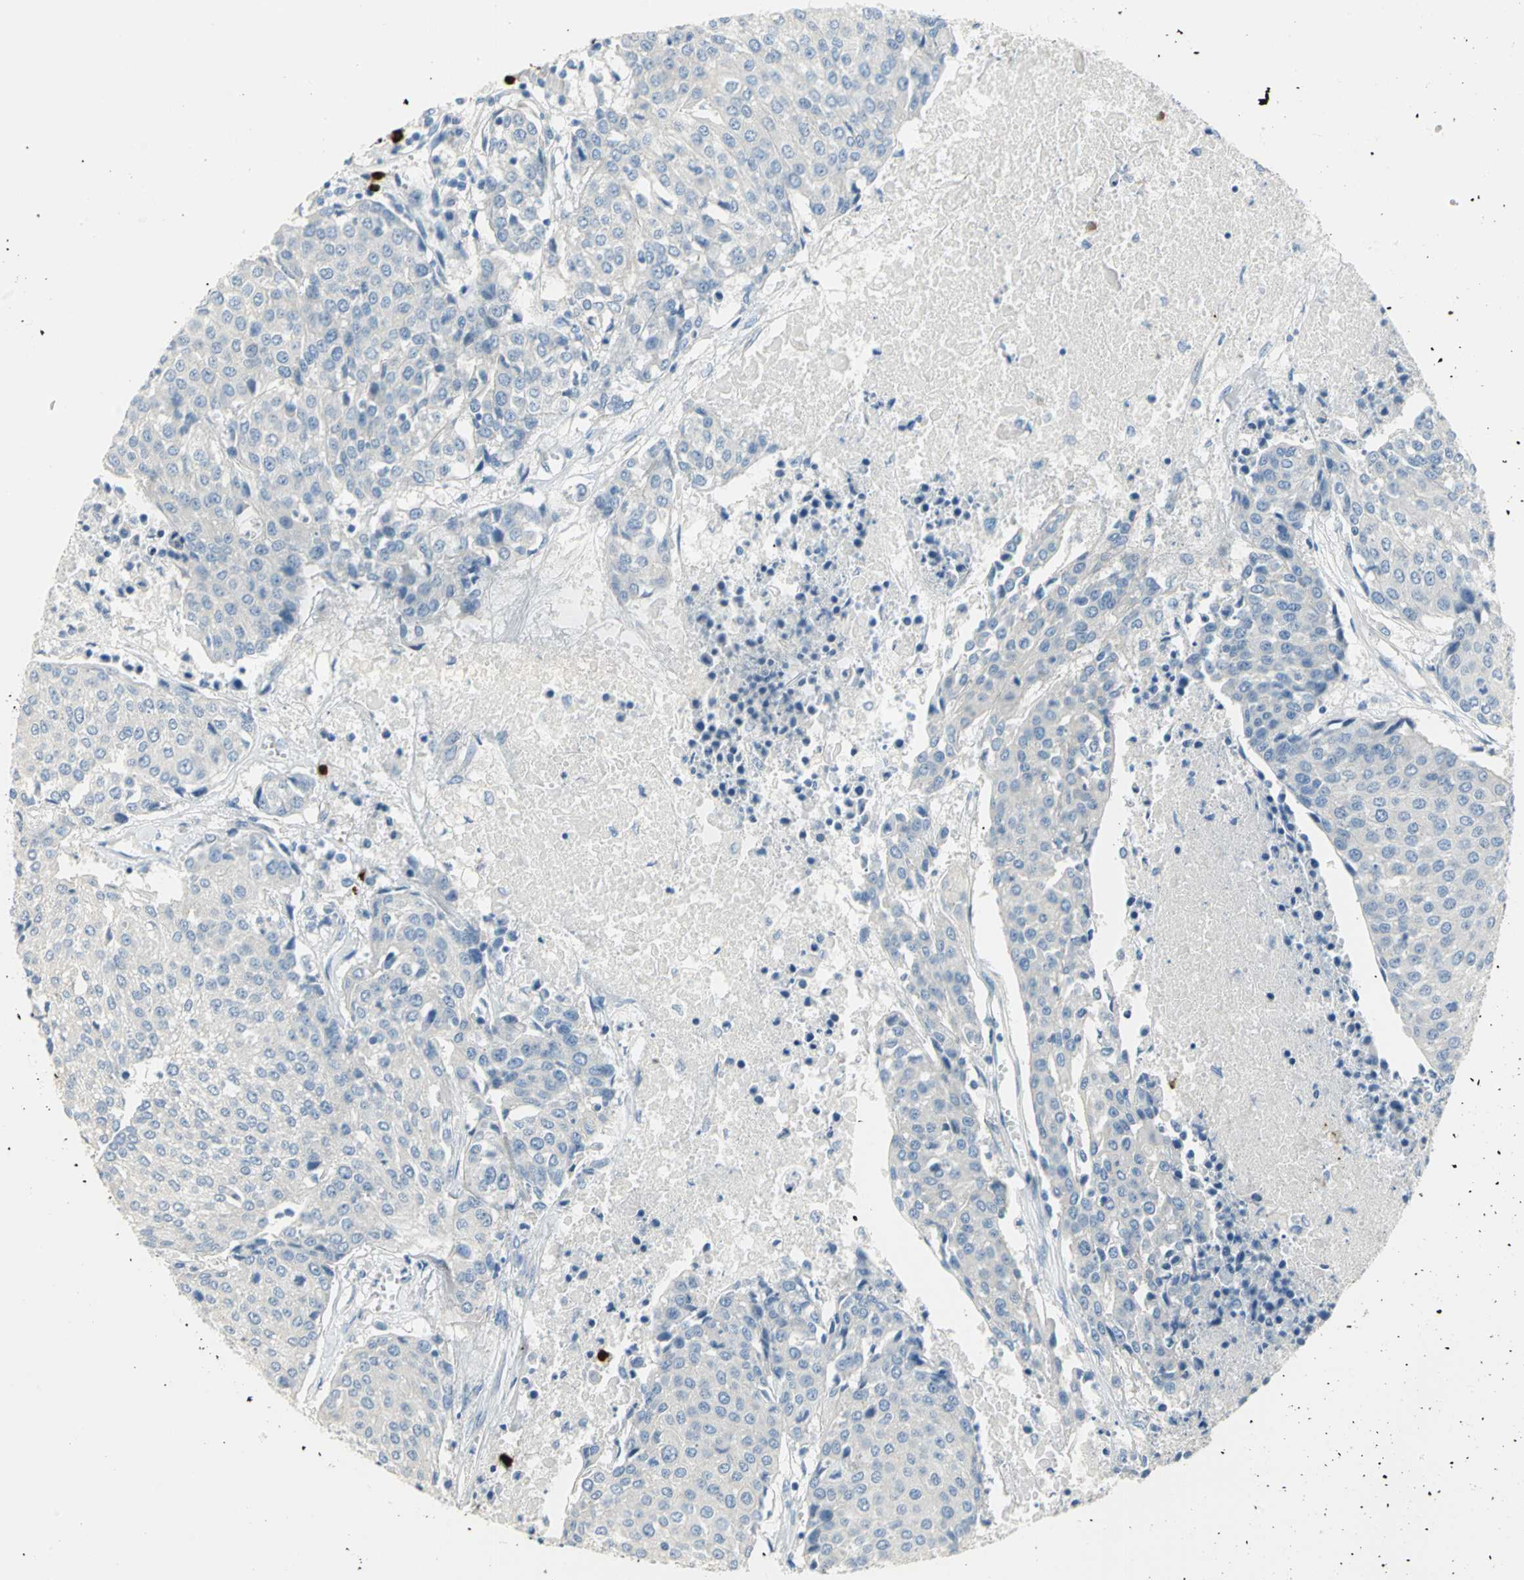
{"staining": {"intensity": "negative", "quantity": "none", "location": "none"}, "tissue": "urothelial cancer", "cell_type": "Tumor cells", "image_type": "cancer", "snomed": [{"axis": "morphology", "description": "Urothelial carcinoma, High grade"}, {"axis": "topography", "description": "Urinary bladder"}], "caption": "A high-resolution micrograph shows immunohistochemistry (IHC) staining of urothelial carcinoma (high-grade), which displays no significant expression in tumor cells.", "gene": "ALOX15", "patient": {"sex": "female", "age": 85}}